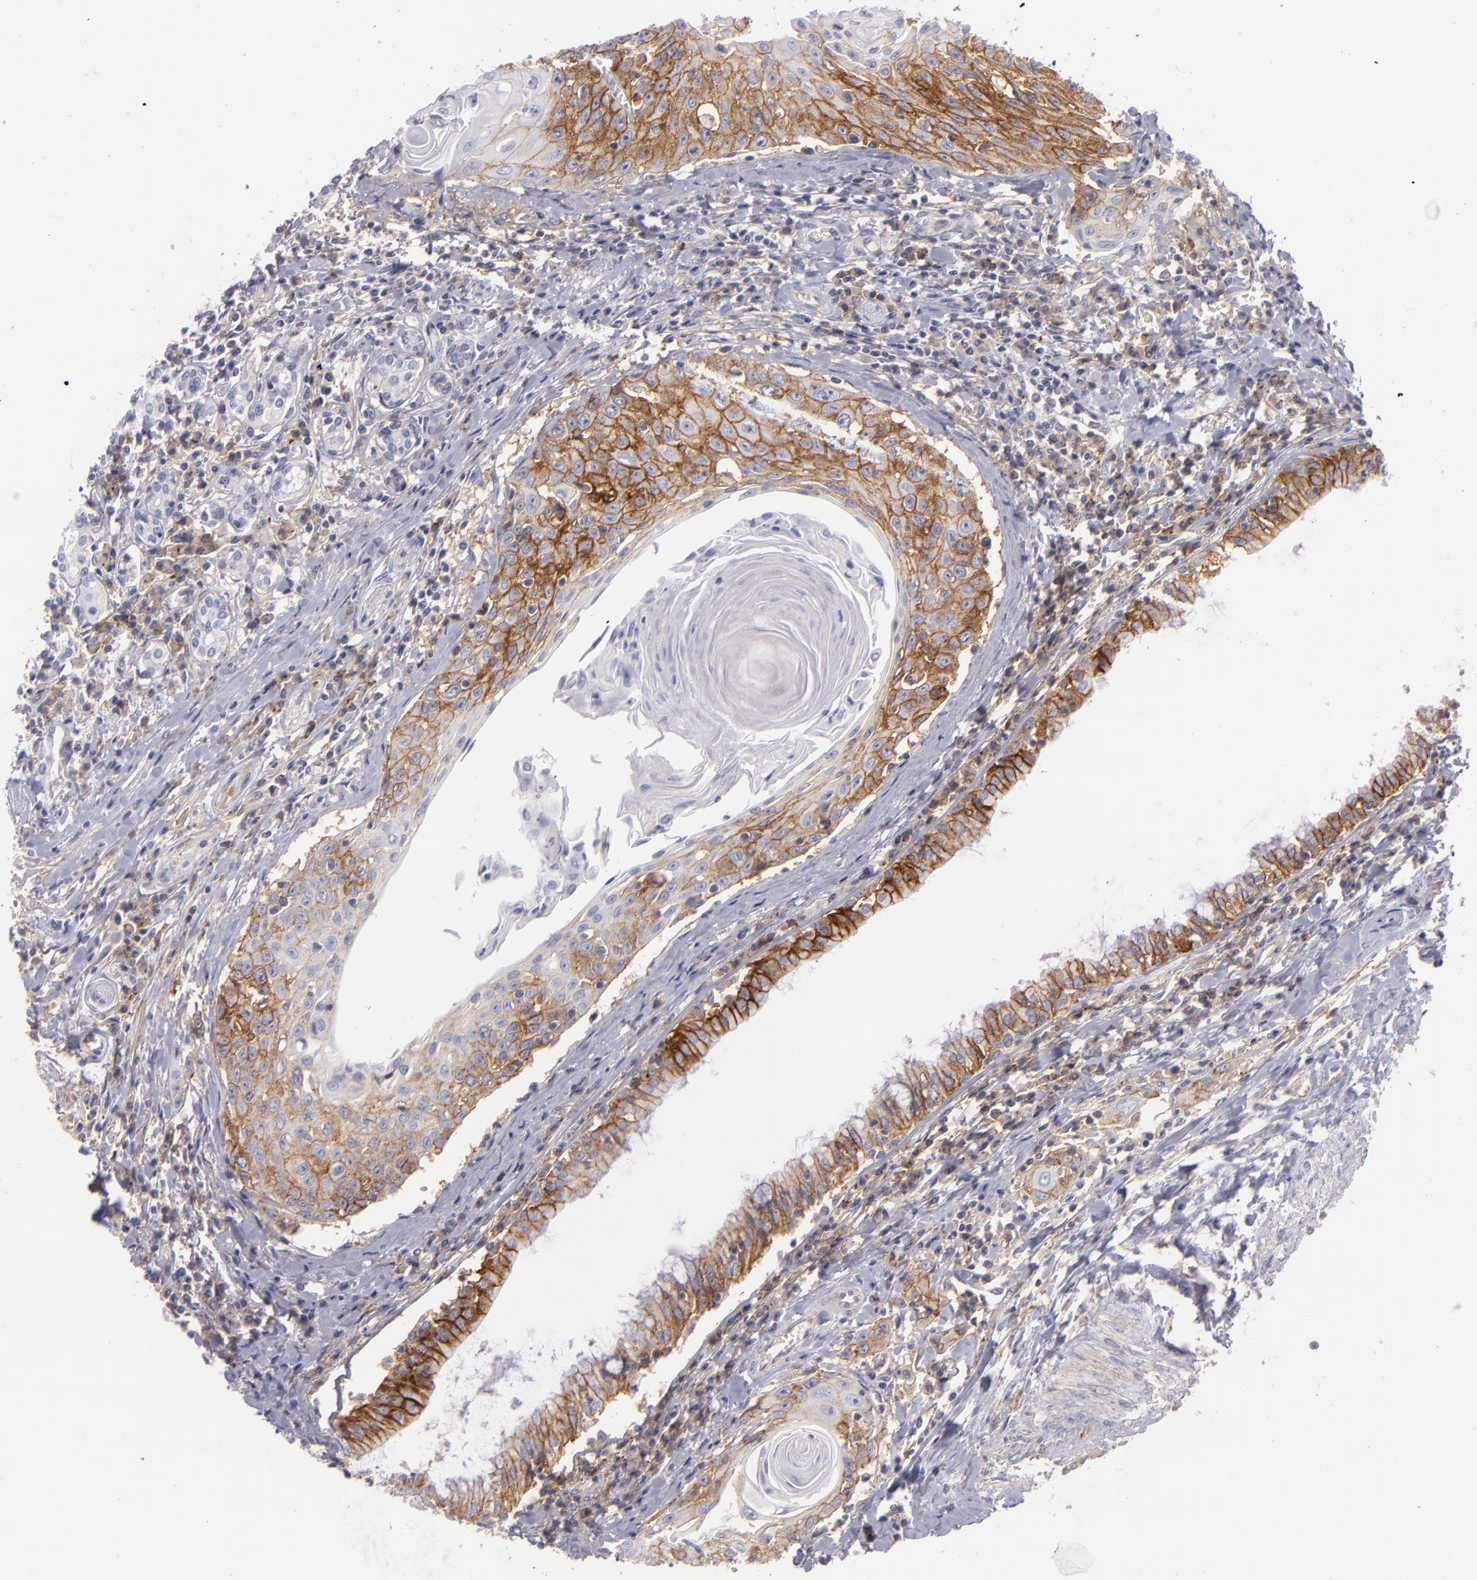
{"staining": {"intensity": "moderate", "quantity": "25%-75%", "location": "cytoplasmic/membranous"}, "tissue": "head and neck cancer", "cell_type": "Tumor cells", "image_type": "cancer", "snomed": [{"axis": "morphology", "description": "Squamous cell carcinoma, NOS"}, {"axis": "morphology", "description": "Squamous cell carcinoma, metastatic, NOS"}, {"axis": "topography", "description": "Lymph node"}, {"axis": "topography", "description": "Salivary gland"}, {"axis": "topography", "description": "Head-Neck"}], "caption": "Immunohistochemistry (IHC) of human head and neck metastatic squamous cell carcinoma displays medium levels of moderate cytoplasmic/membranous positivity in about 25%-75% of tumor cells. (DAB (3,3'-diaminobenzidine) IHC, brown staining for protein, blue staining for nuclei).", "gene": "BSG", "patient": {"sex": "female", "age": 74}}